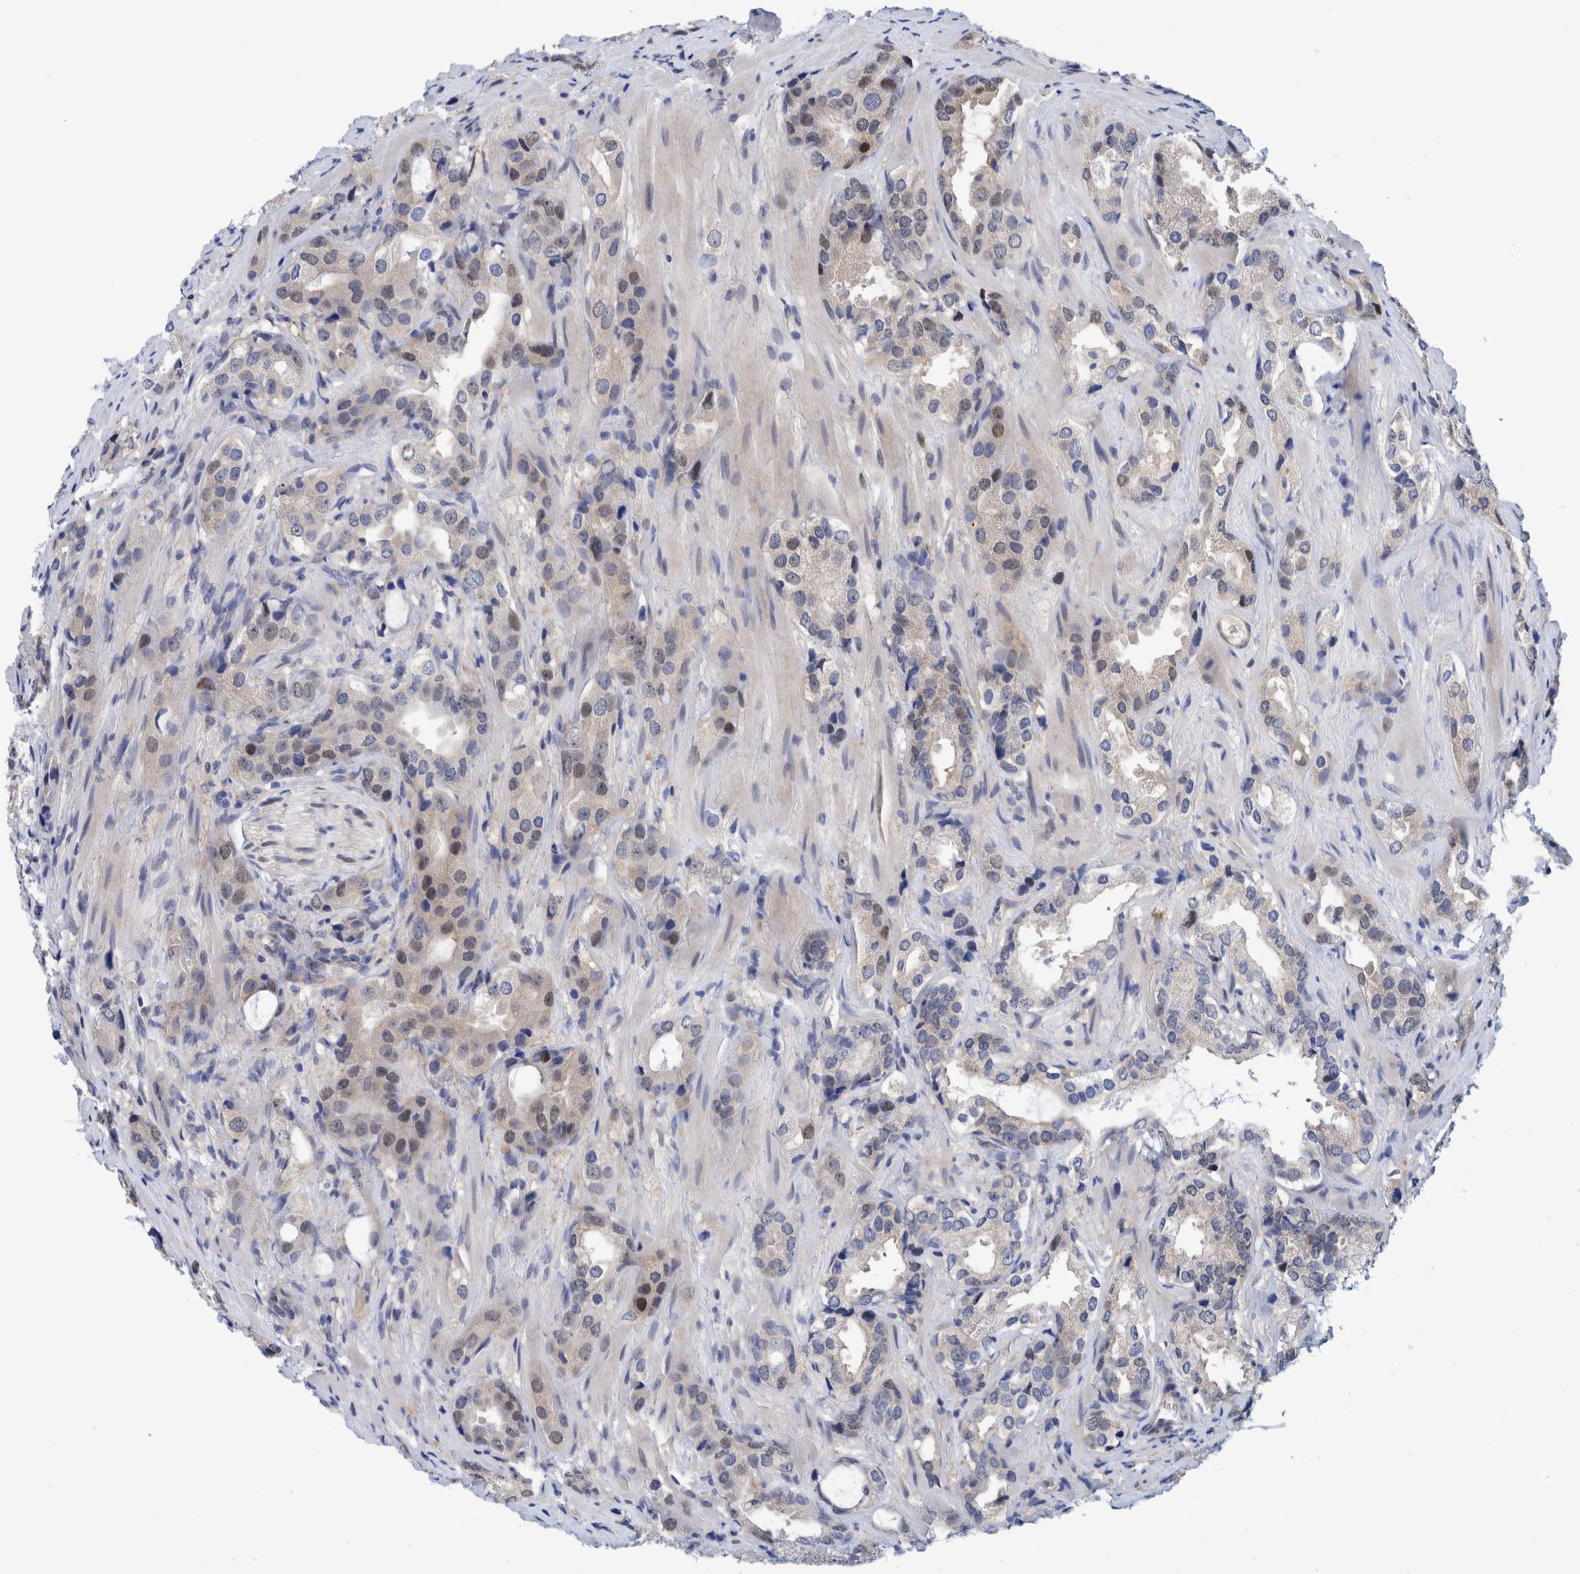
{"staining": {"intensity": "moderate", "quantity": "25%-75%", "location": "nuclear"}, "tissue": "prostate cancer", "cell_type": "Tumor cells", "image_type": "cancer", "snomed": [{"axis": "morphology", "description": "Adenocarcinoma, High grade"}, {"axis": "topography", "description": "Prostate"}], "caption": "Immunohistochemical staining of human high-grade adenocarcinoma (prostate) reveals moderate nuclear protein staining in about 25%-75% of tumor cells.", "gene": "PFAS", "patient": {"sex": "male", "age": 63}}